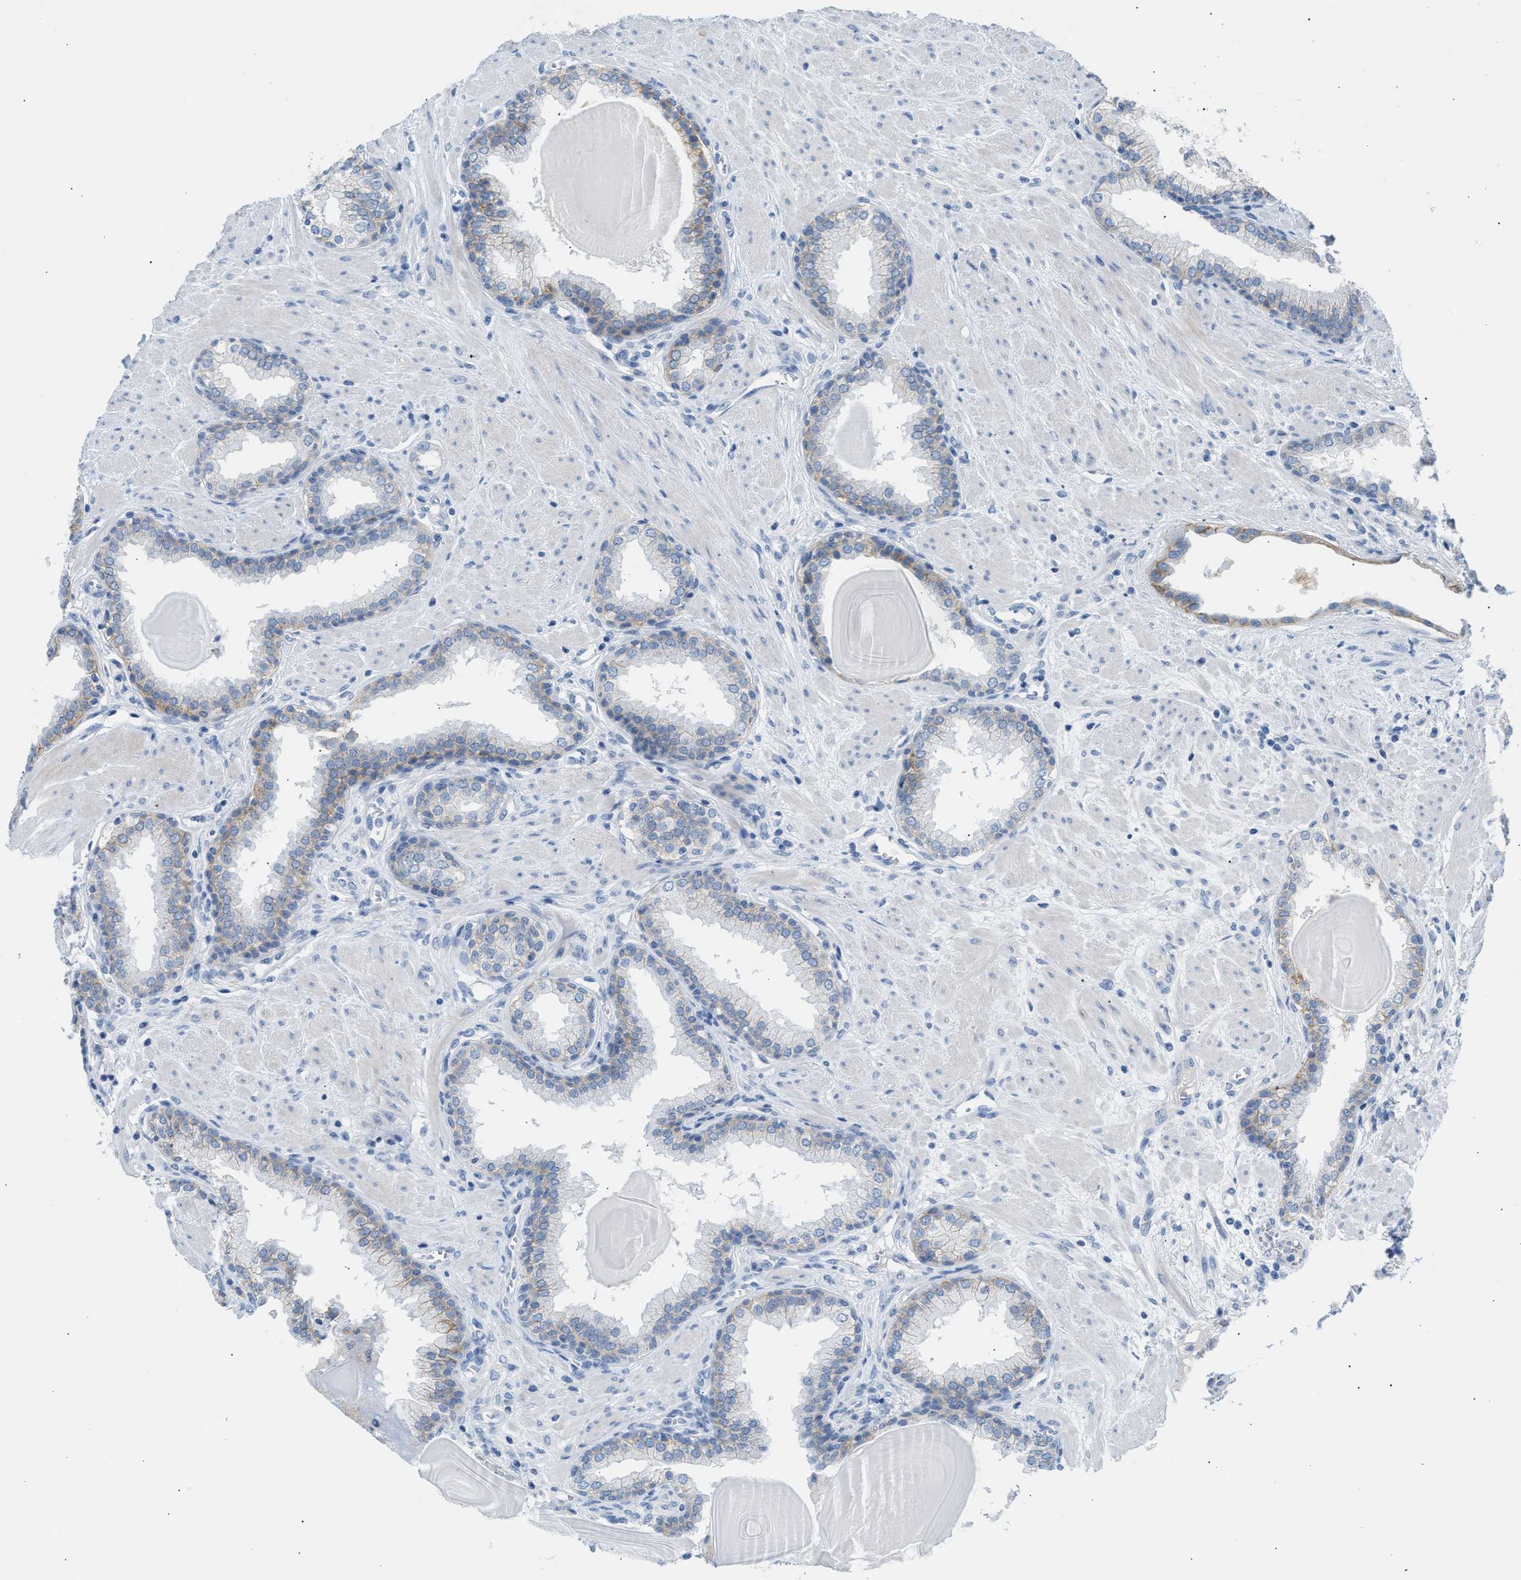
{"staining": {"intensity": "weak", "quantity": "25%-75%", "location": "cytoplasmic/membranous"}, "tissue": "prostate", "cell_type": "Glandular cells", "image_type": "normal", "snomed": [{"axis": "morphology", "description": "Normal tissue, NOS"}, {"axis": "topography", "description": "Prostate"}], "caption": "Brown immunohistochemical staining in benign human prostate displays weak cytoplasmic/membranous positivity in approximately 25%-75% of glandular cells. (DAB = brown stain, brightfield microscopy at high magnification).", "gene": "ERBB2", "patient": {"sex": "male", "age": 51}}